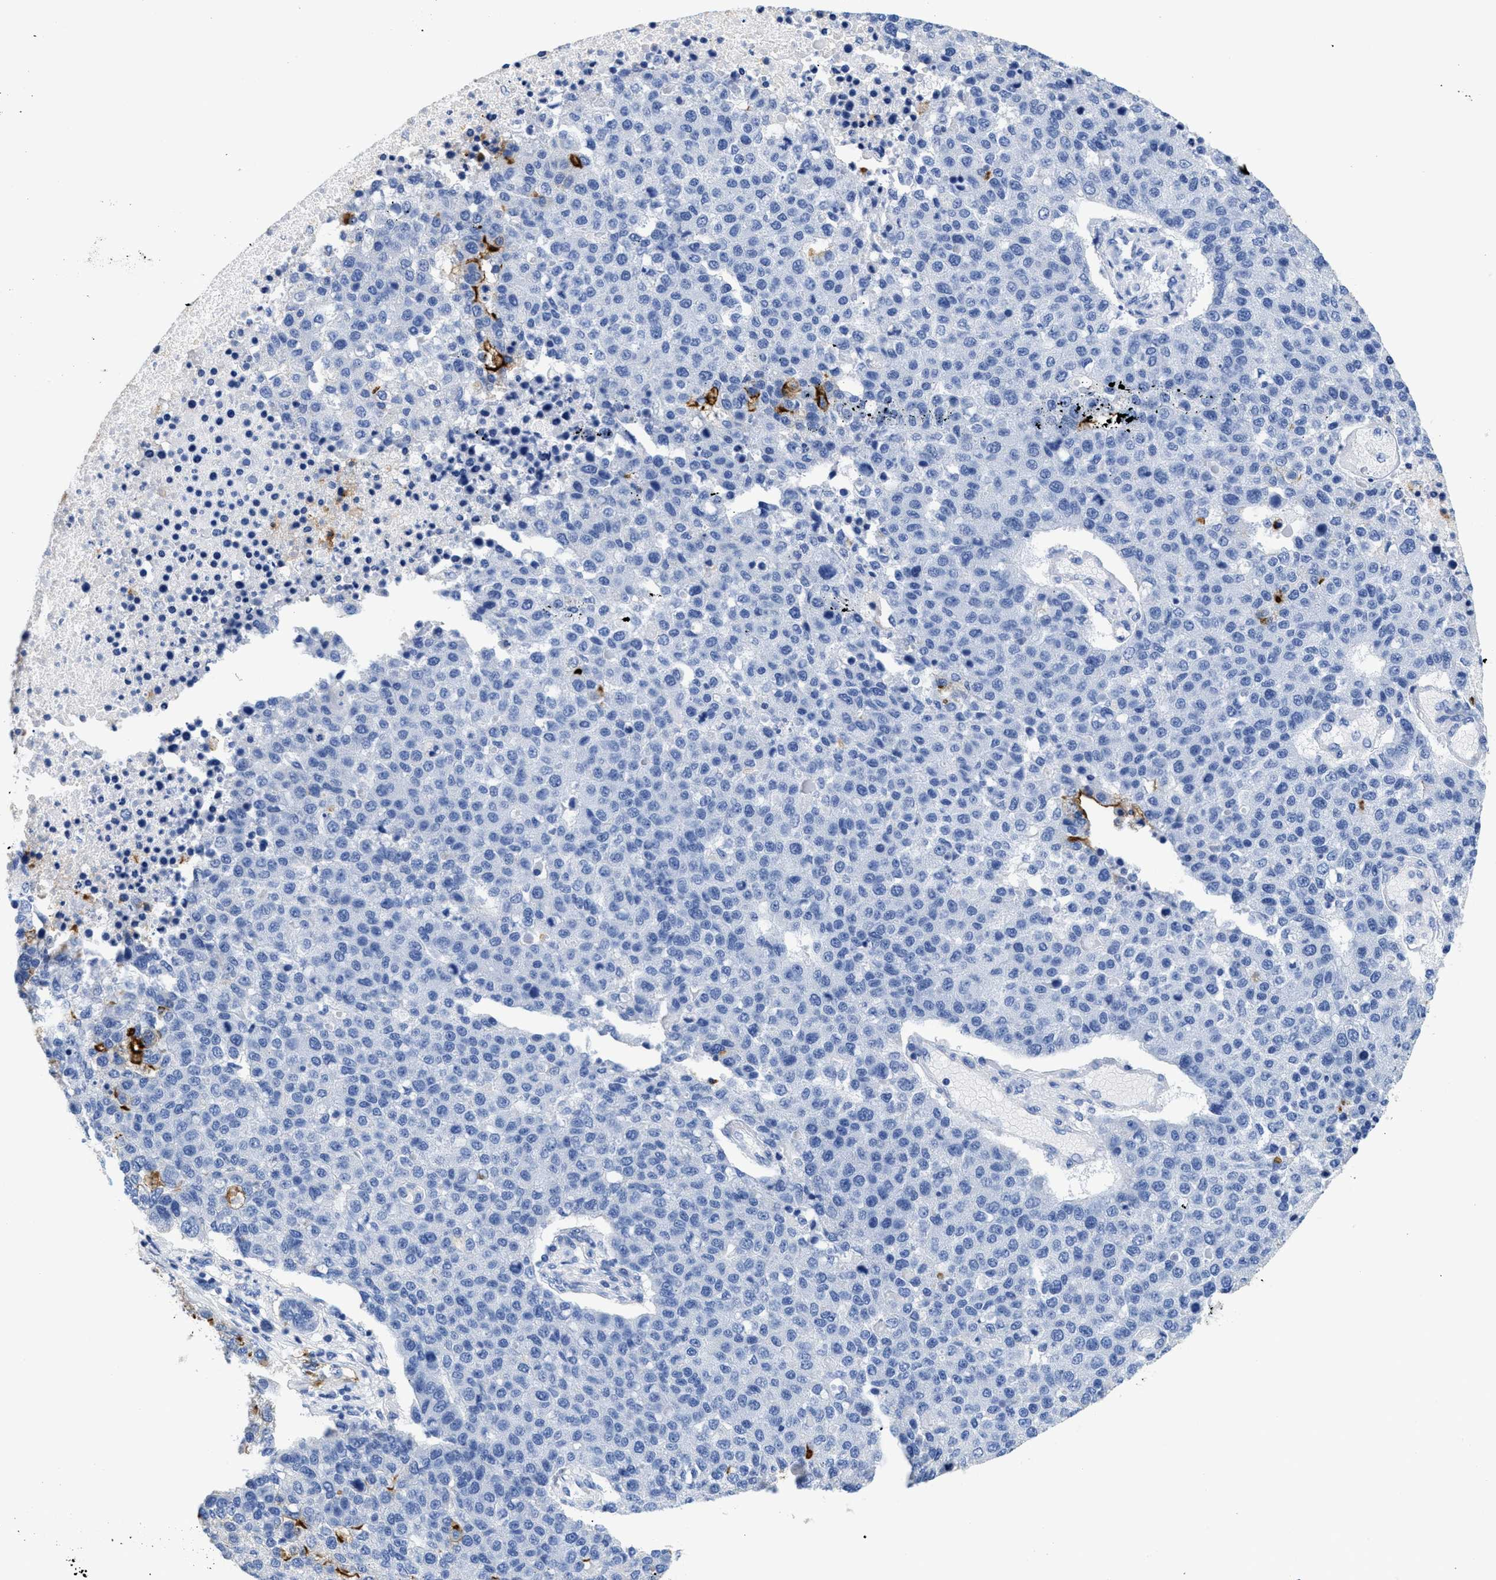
{"staining": {"intensity": "moderate", "quantity": "<25%", "location": "cytoplasmic/membranous"}, "tissue": "pancreatic cancer", "cell_type": "Tumor cells", "image_type": "cancer", "snomed": [{"axis": "morphology", "description": "Adenocarcinoma, NOS"}, {"axis": "topography", "description": "Pancreas"}], "caption": "An image of pancreatic adenocarcinoma stained for a protein shows moderate cytoplasmic/membranous brown staining in tumor cells.", "gene": "DLC1", "patient": {"sex": "female", "age": 61}}